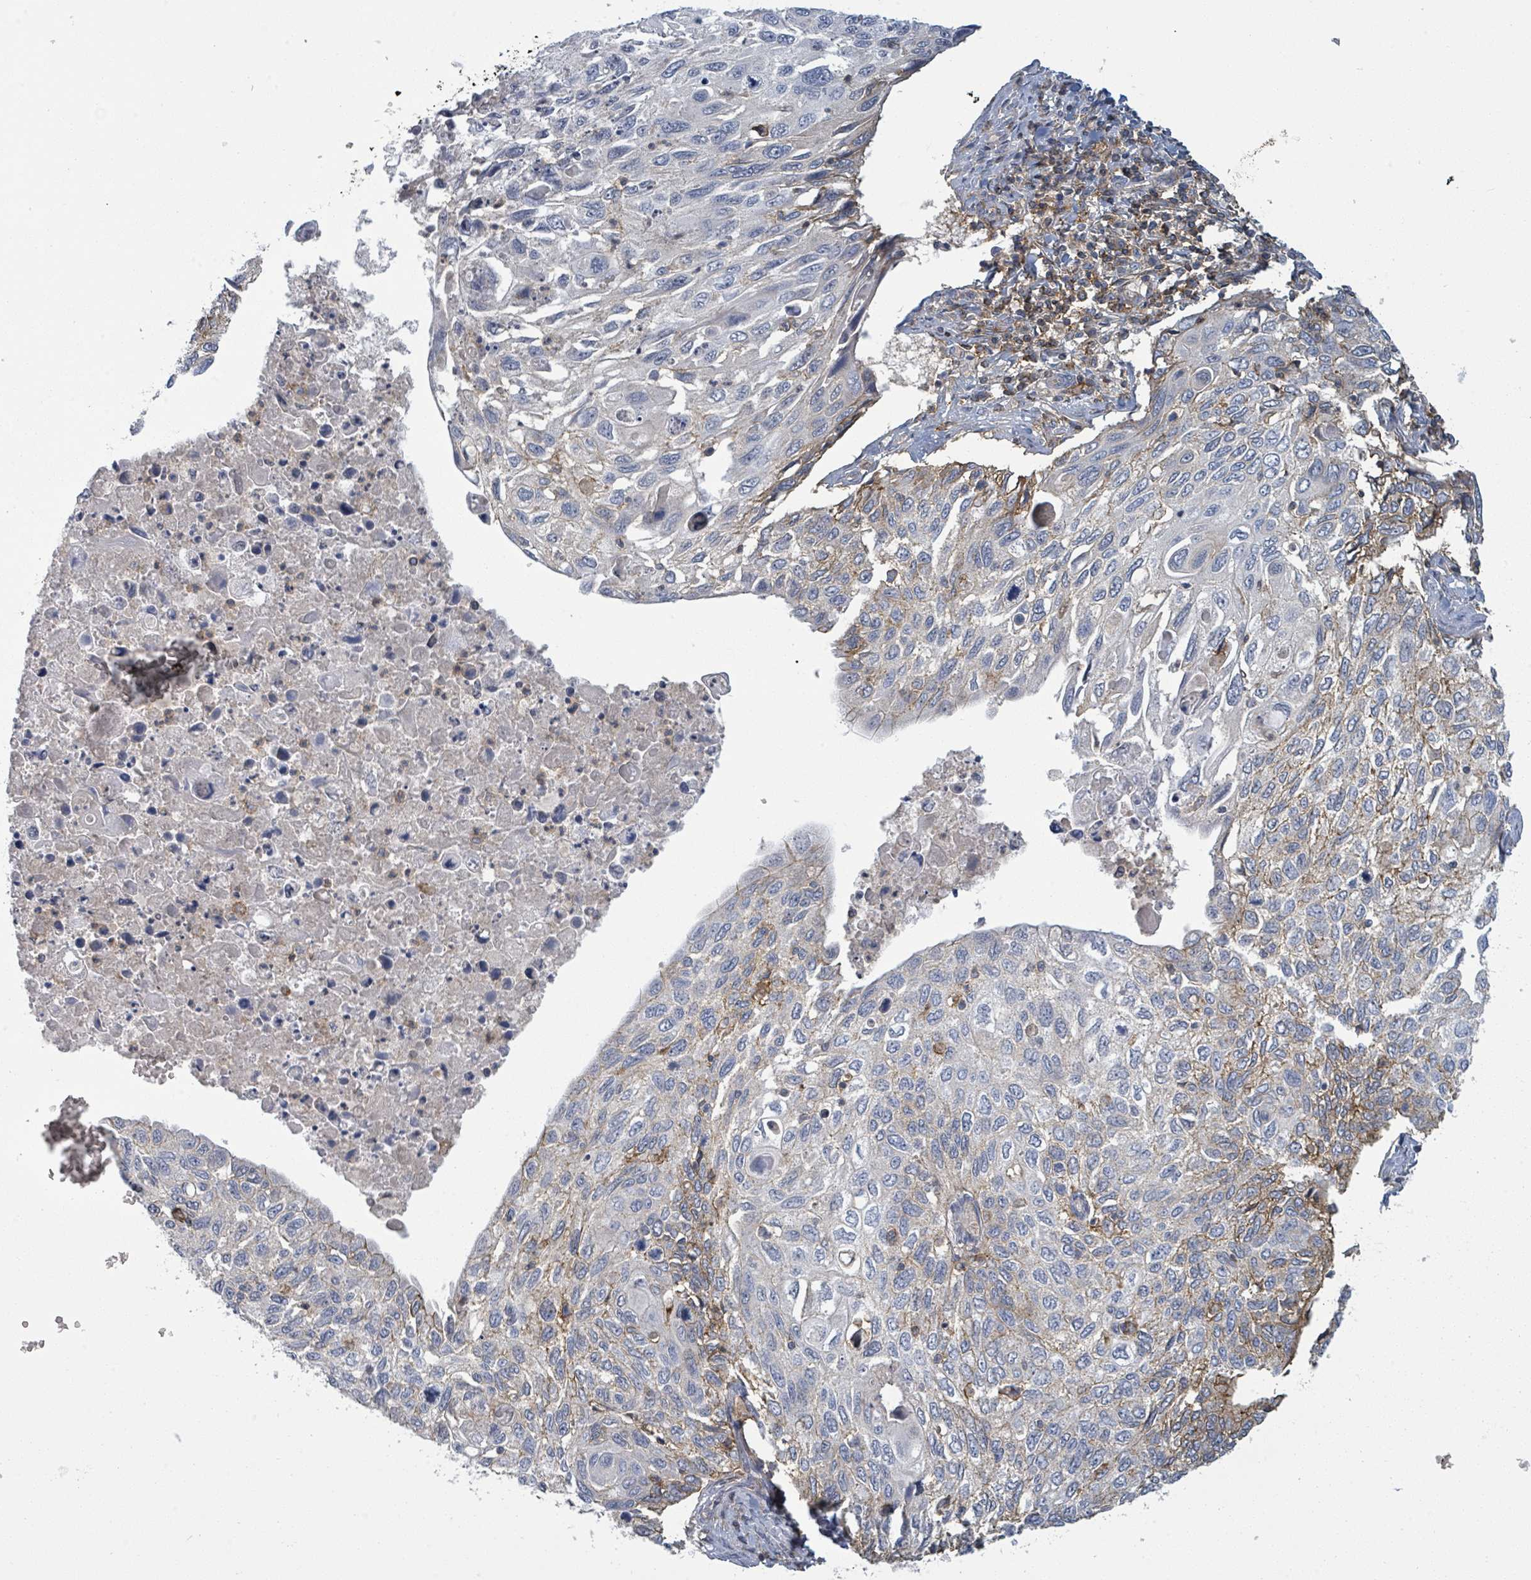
{"staining": {"intensity": "moderate", "quantity": "<25%", "location": "cytoplasmic/membranous"}, "tissue": "cervical cancer", "cell_type": "Tumor cells", "image_type": "cancer", "snomed": [{"axis": "morphology", "description": "Squamous cell carcinoma, NOS"}, {"axis": "topography", "description": "Cervix"}], "caption": "High-power microscopy captured an IHC image of cervical cancer, revealing moderate cytoplasmic/membranous positivity in about <25% of tumor cells.", "gene": "TNFRSF14", "patient": {"sex": "female", "age": 70}}